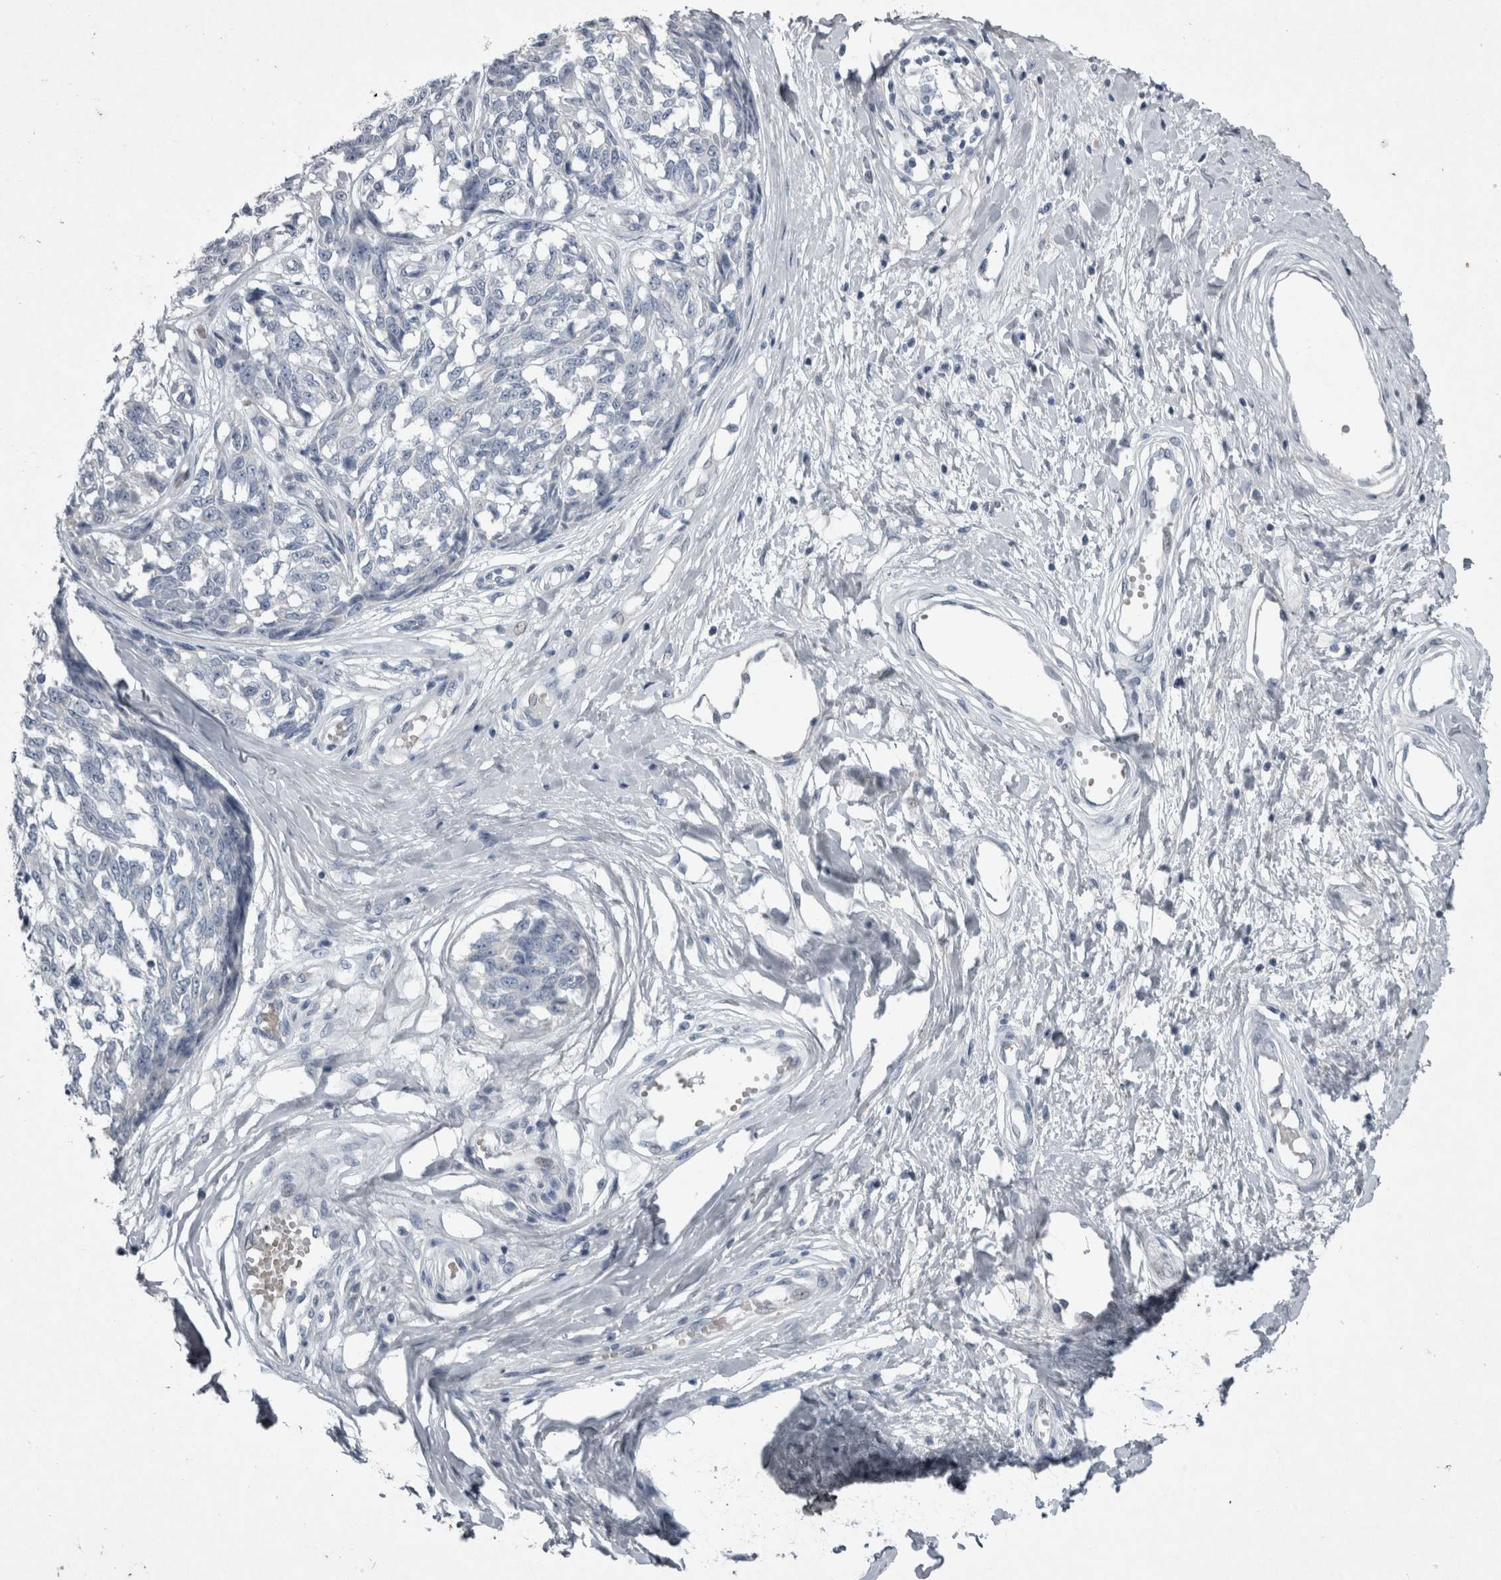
{"staining": {"intensity": "negative", "quantity": "none", "location": "none"}, "tissue": "melanoma", "cell_type": "Tumor cells", "image_type": "cancer", "snomed": [{"axis": "morphology", "description": "Malignant melanoma, NOS"}, {"axis": "topography", "description": "Skin"}], "caption": "Histopathology image shows no protein positivity in tumor cells of malignant melanoma tissue.", "gene": "PDX1", "patient": {"sex": "female", "age": 64}}